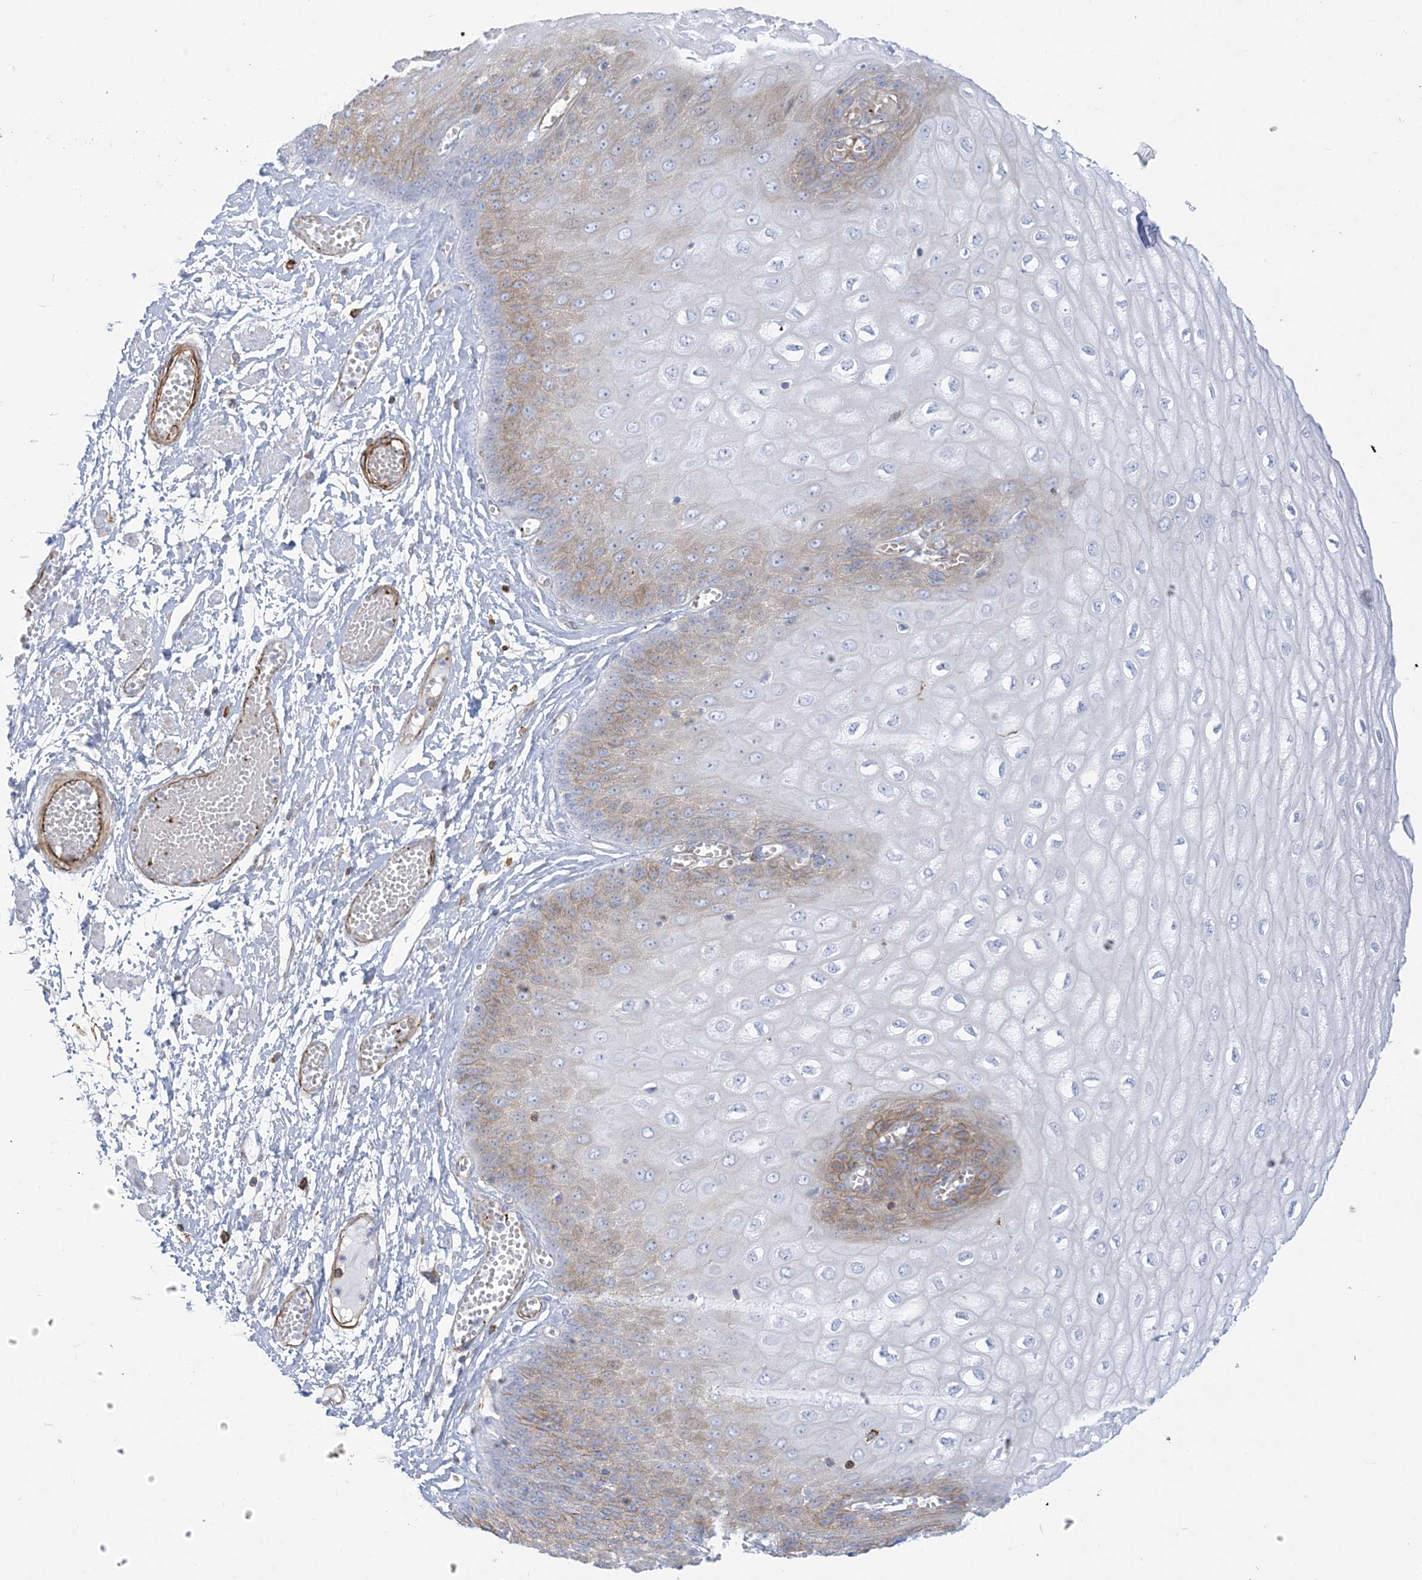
{"staining": {"intensity": "weak", "quantity": "25%-75%", "location": "cytoplasmic/membranous"}, "tissue": "esophagus", "cell_type": "Squamous epithelial cells", "image_type": "normal", "snomed": [{"axis": "morphology", "description": "Normal tissue, NOS"}, {"axis": "topography", "description": "Esophagus"}], "caption": "Protein expression analysis of benign esophagus shows weak cytoplasmic/membranous expression in about 25%-75% of squamous epithelial cells.", "gene": "B3GNT7", "patient": {"sex": "male", "age": 60}}